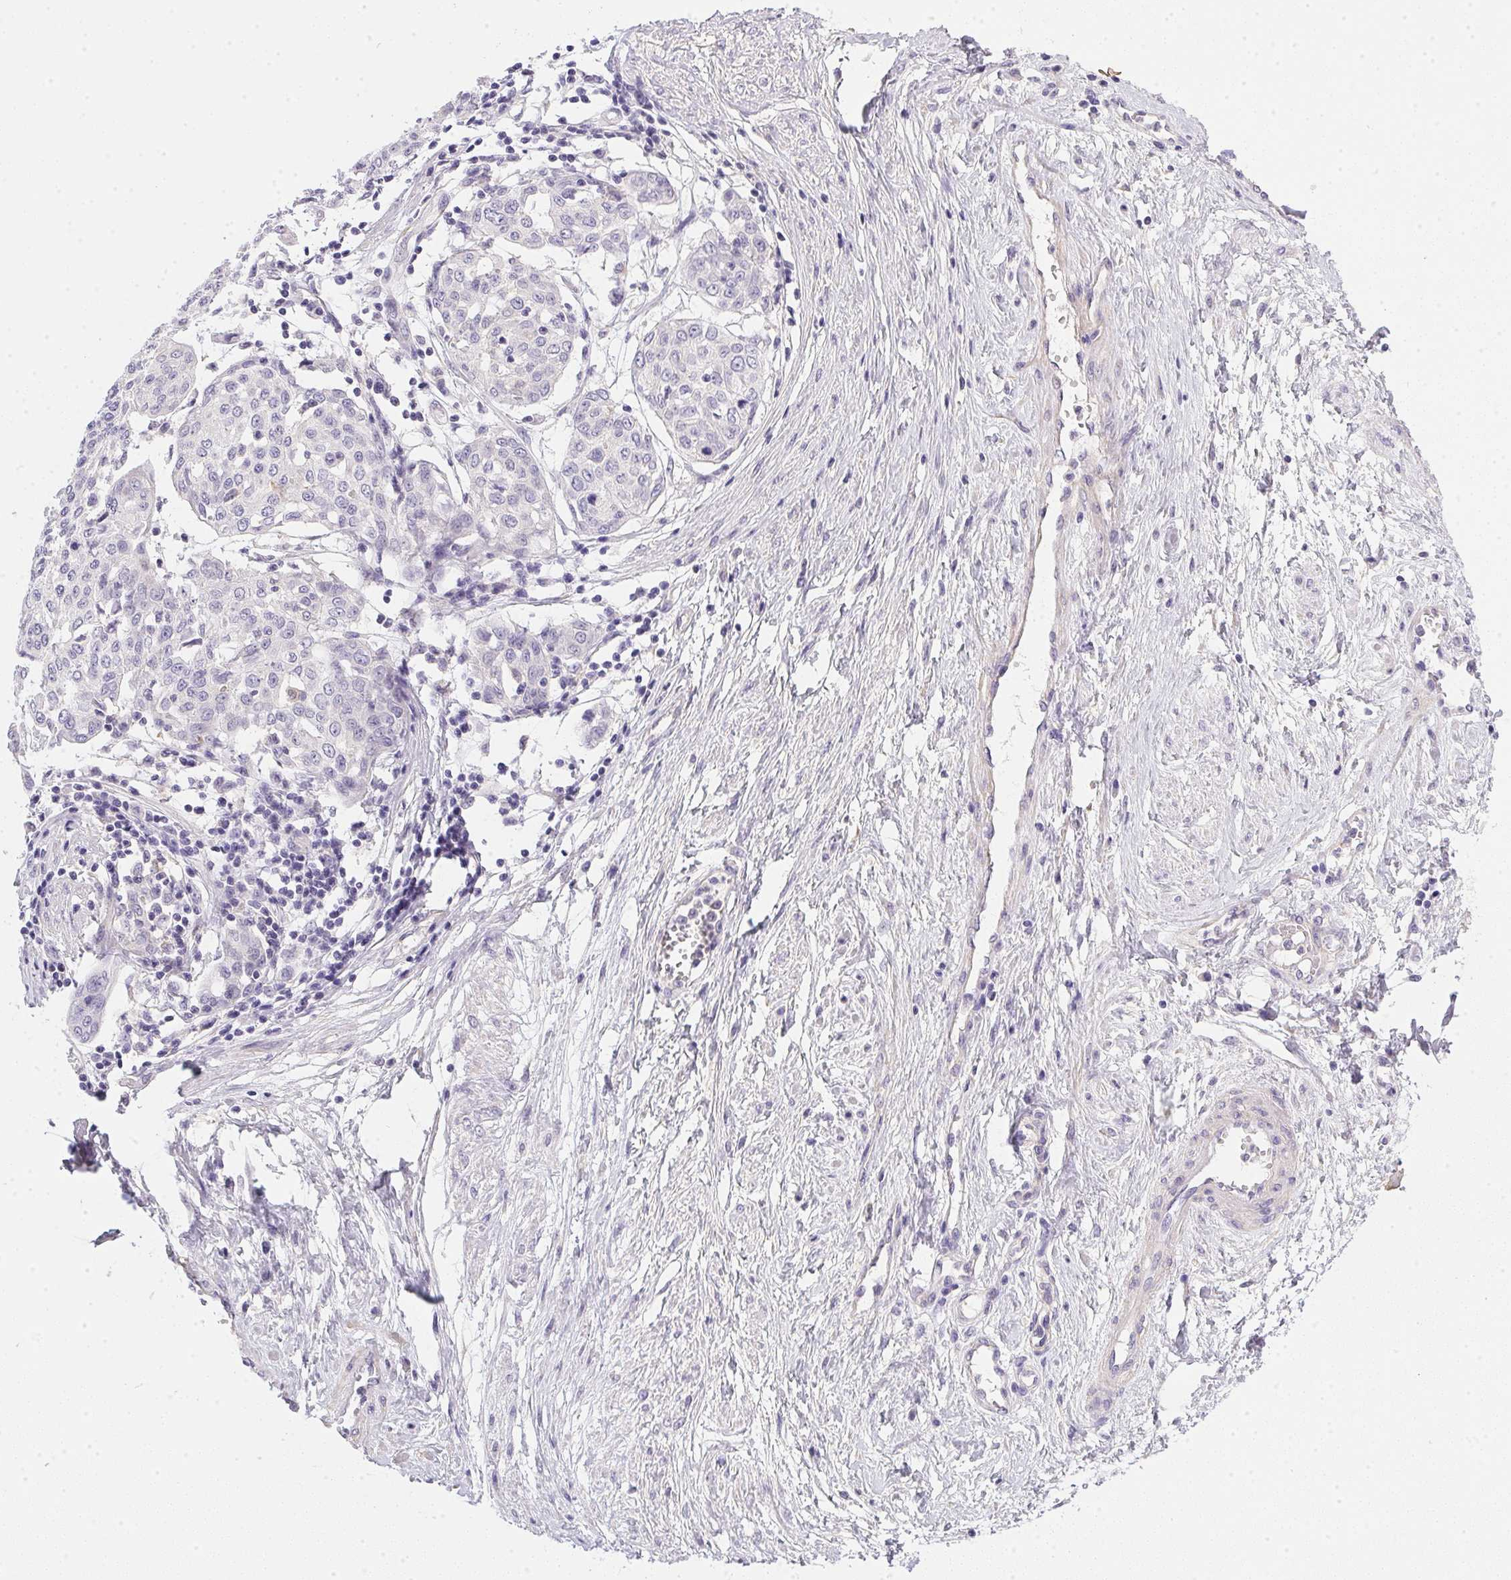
{"staining": {"intensity": "negative", "quantity": "none", "location": "none"}, "tissue": "cervical cancer", "cell_type": "Tumor cells", "image_type": "cancer", "snomed": [{"axis": "morphology", "description": "Squamous cell carcinoma, NOS"}, {"axis": "topography", "description": "Cervix"}], "caption": "Immunohistochemistry (IHC) micrograph of neoplastic tissue: cervical squamous cell carcinoma stained with DAB (3,3'-diaminobenzidine) demonstrates no significant protein positivity in tumor cells.", "gene": "SLC17A7", "patient": {"sex": "female", "age": 34}}